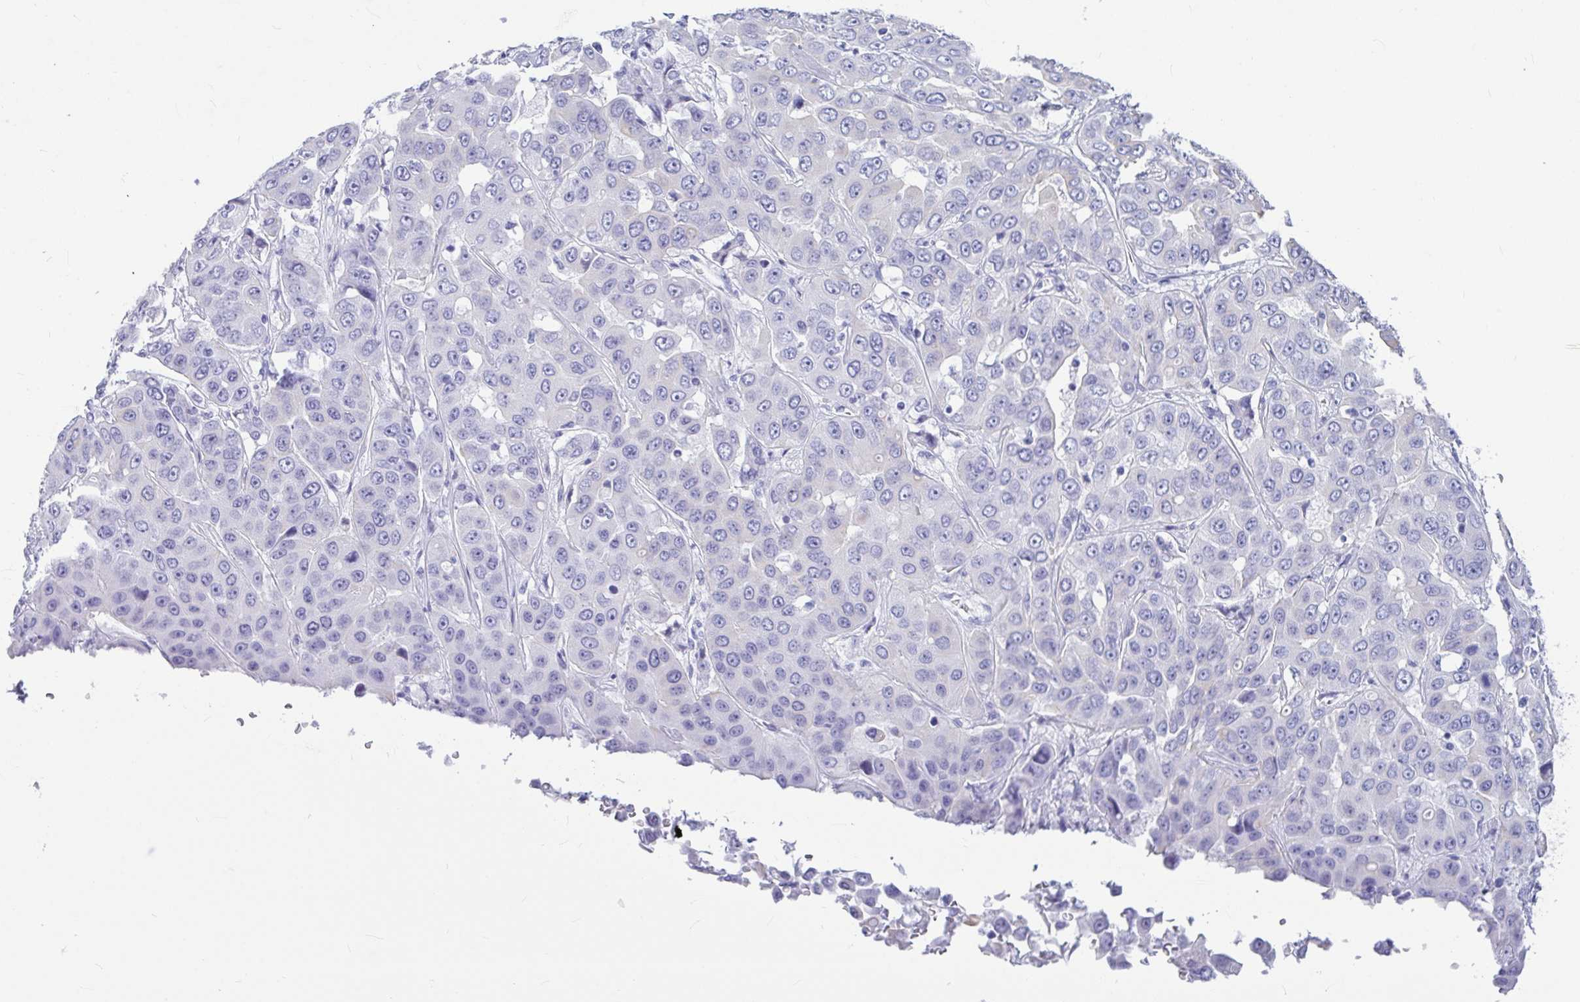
{"staining": {"intensity": "negative", "quantity": "none", "location": "none"}, "tissue": "liver cancer", "cell_type": "Tumor cells", "image_type": "cancer", "snomed": [{"axis": "morphology", "description": "Cholangiocarcinoma"}, {"axis": "topography", "description": "Liver"}], "caption": "Image shows no significant protein staining in tumor cells of cholangiocarcinoma (liver).", "gene": "OR5J2", "patient": {"sex": "female", "age": 52}}